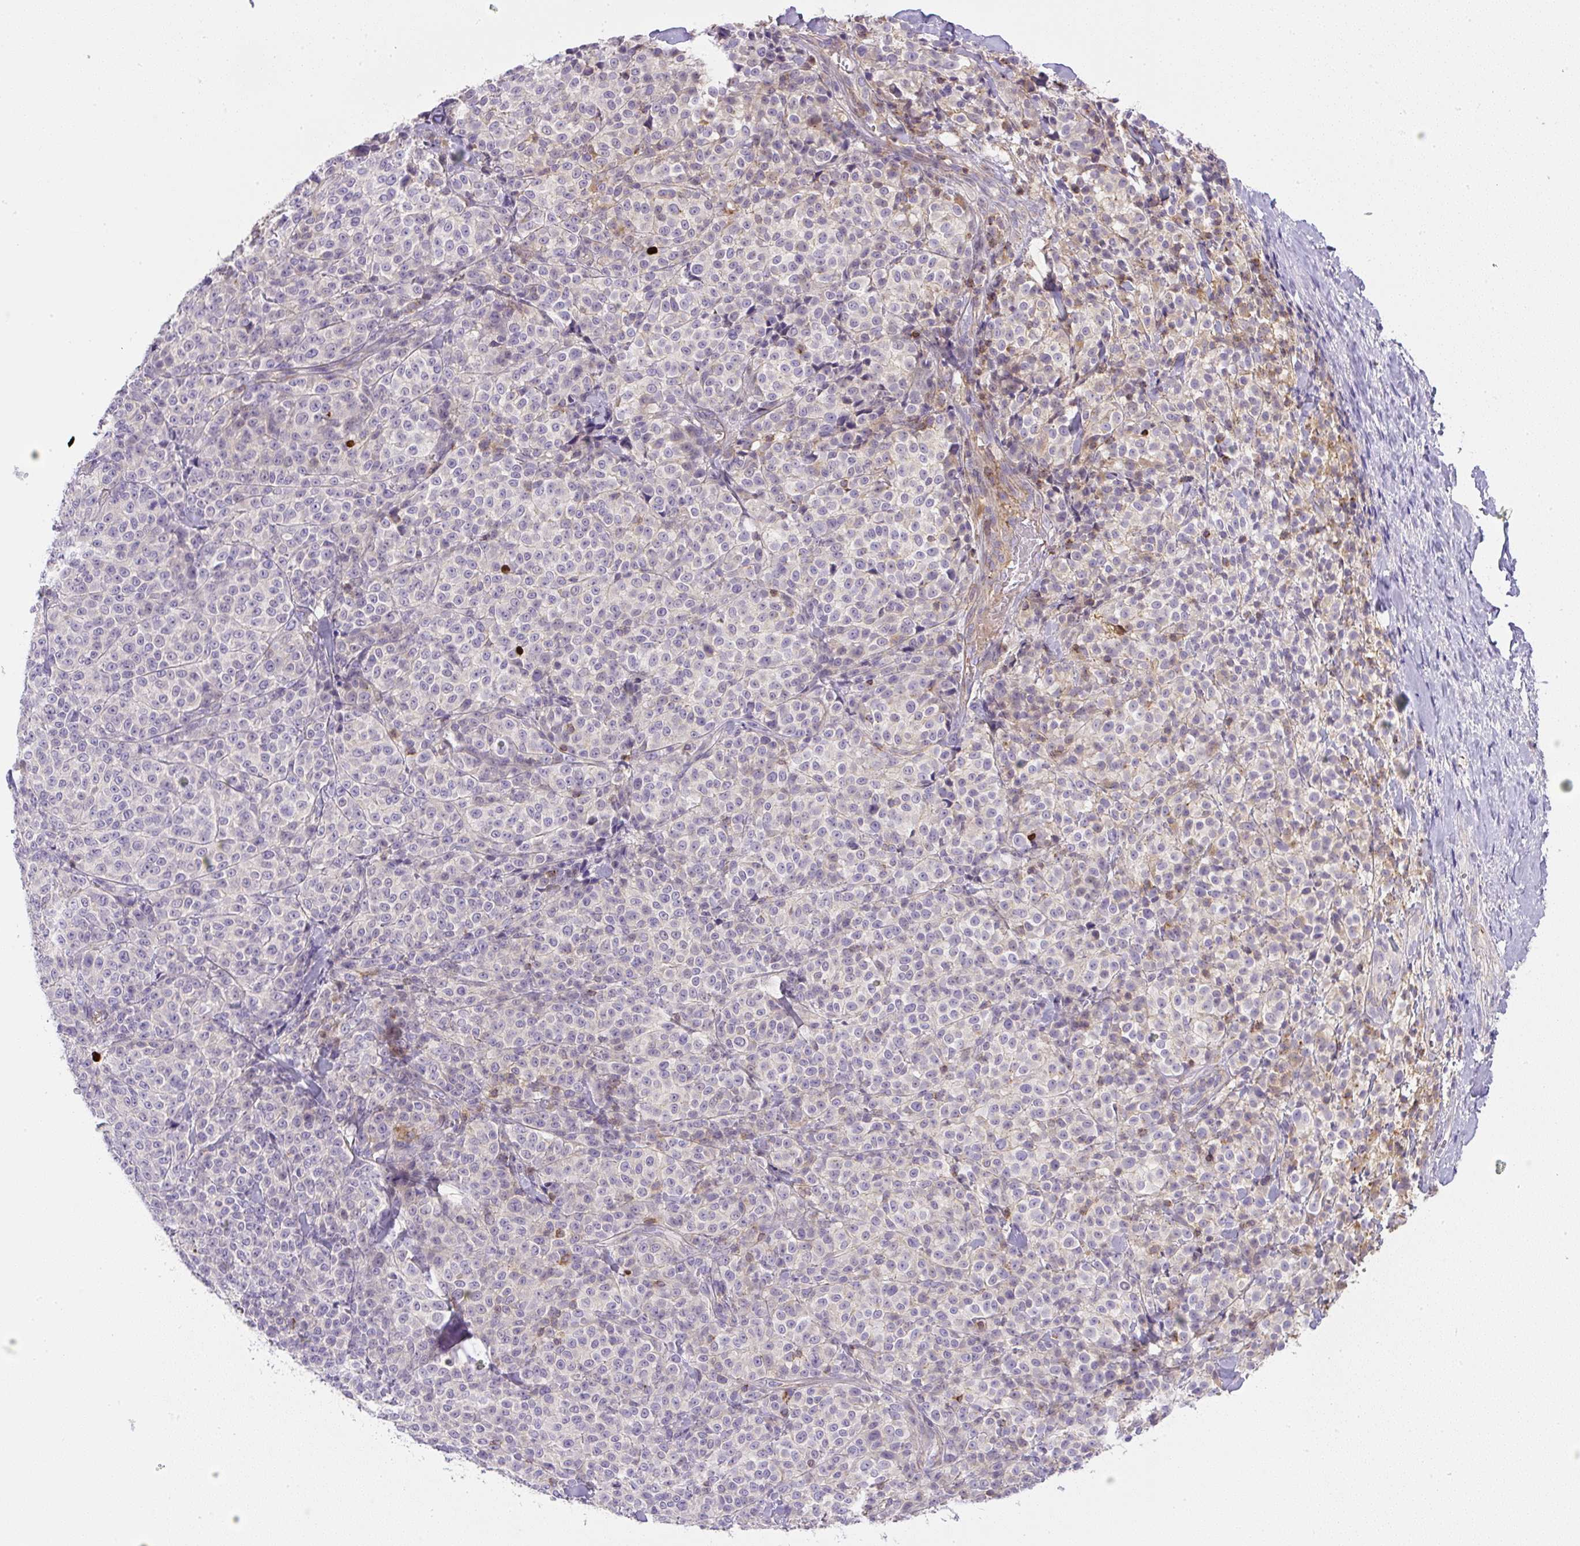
{"staining": {"intensity": "negative", "quantity": "none", "location": "none"}, "tissue": "melanoma", "cell_type": "Tumor cells", "image_type": "cancer", "snomed": [{"axis": "morphology", "description": "Normal tissue, NOS"}, {"axis": "morphology", "description": "Malignant melanoma, NOS"}, {"axis": "topography", "description": "Skin"}], "caption": "Immunohistochemistry of melanoma demonstrates no expression in tumor cells.", "gene": "PIP5KL1", "patient": {"sex": "female", "age": 34}}